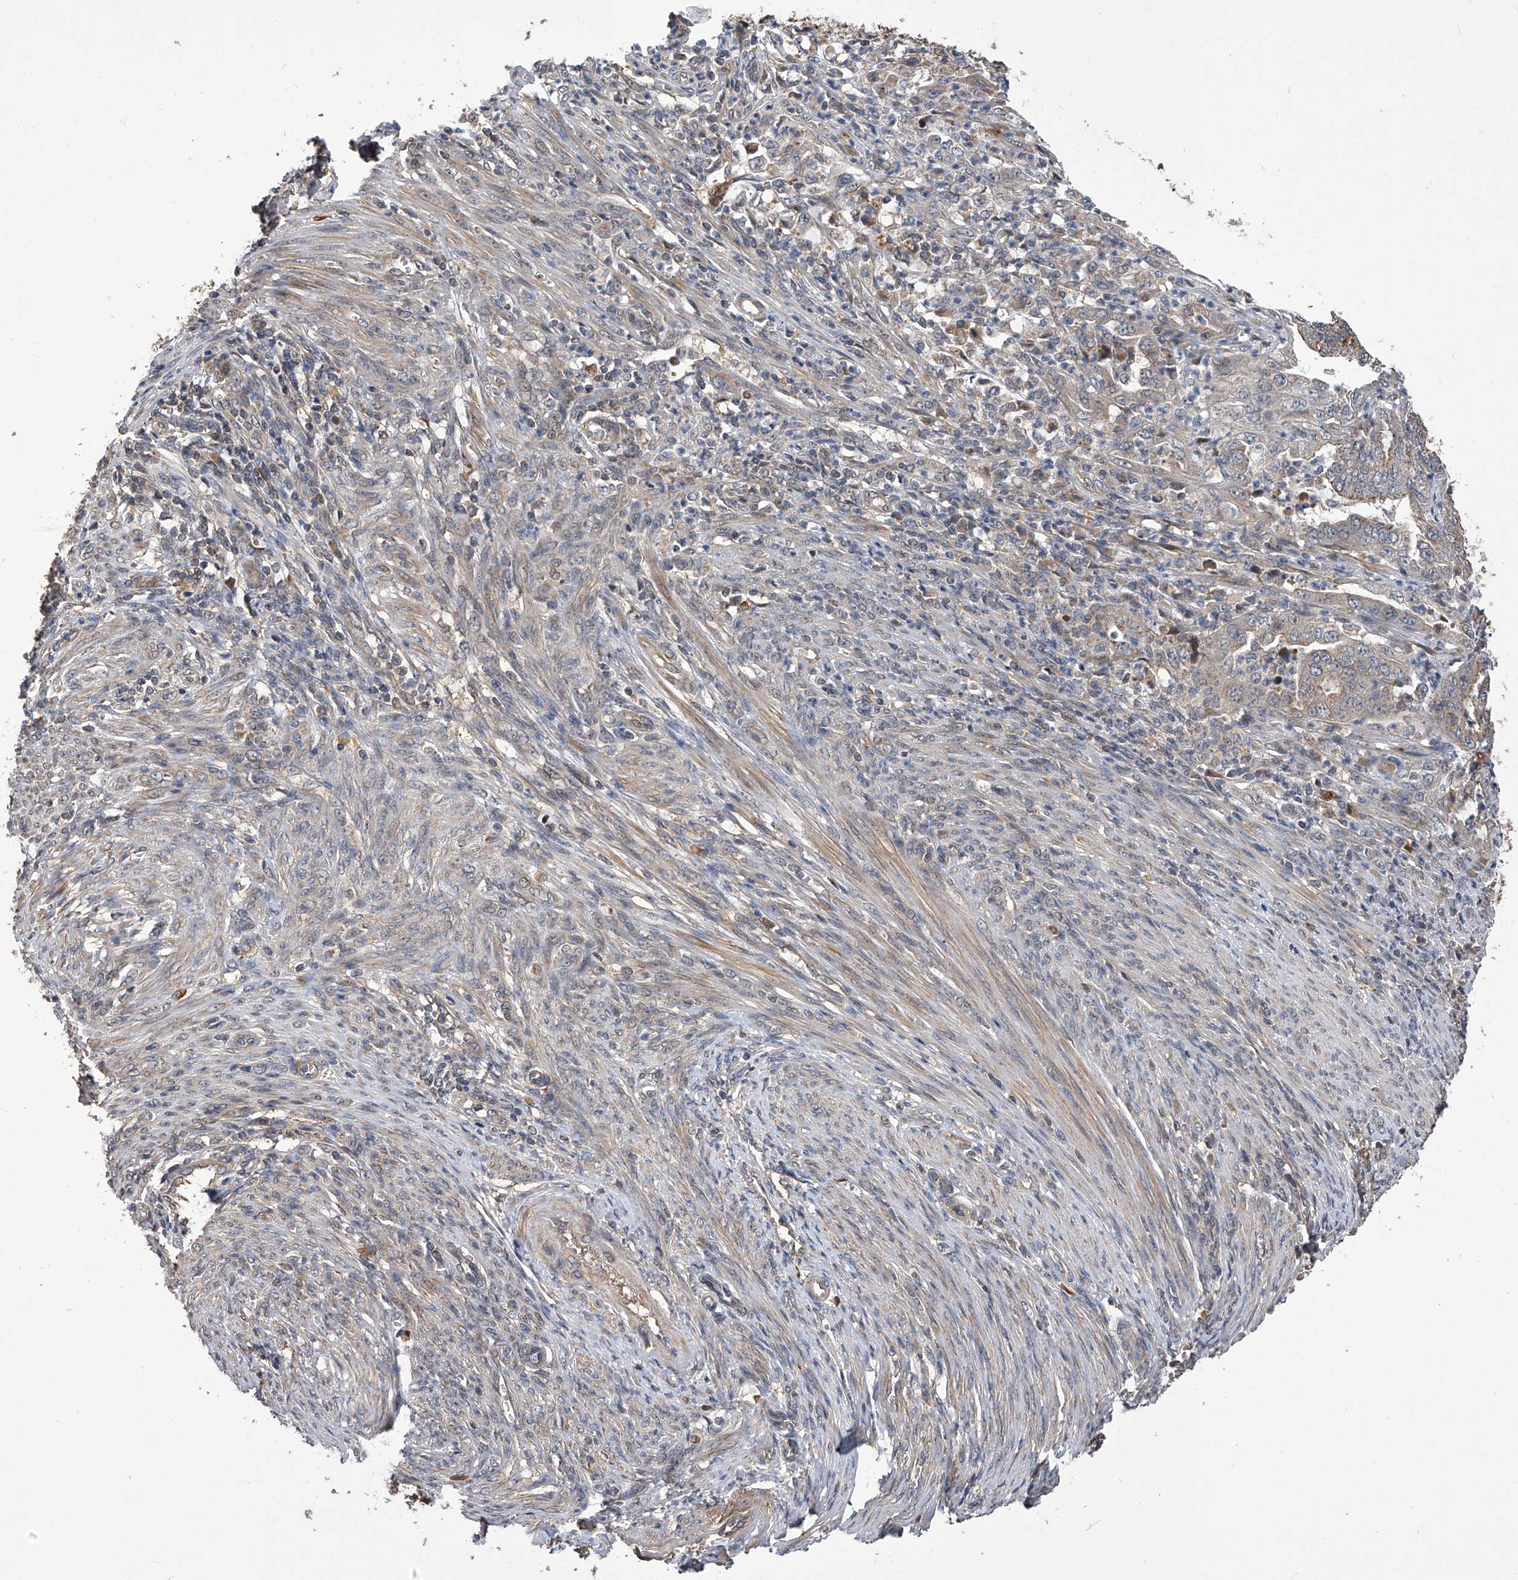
{"staining": {"intensity": "weak", "quantity": ">75%", "location": "cytoplasmic/membranous"}, "tissue": "endometrial cancer", "cell_type": "Tumor cells", "image_type": "cancer", "snomed": [{"axis": "morphology", "description": "Adenocarcinoma, NOS"}, {"axis": "topography", "description": "Endometrium"}], "caption": "Immunohistochemical staining of adenocarcinoma (endometrial) shows low levels of weak cytoplasmic/membranous expression in approximately >75% of tumor cells.", "gene": "GMDS", "patient": {"sex": "female", "age": 51}}